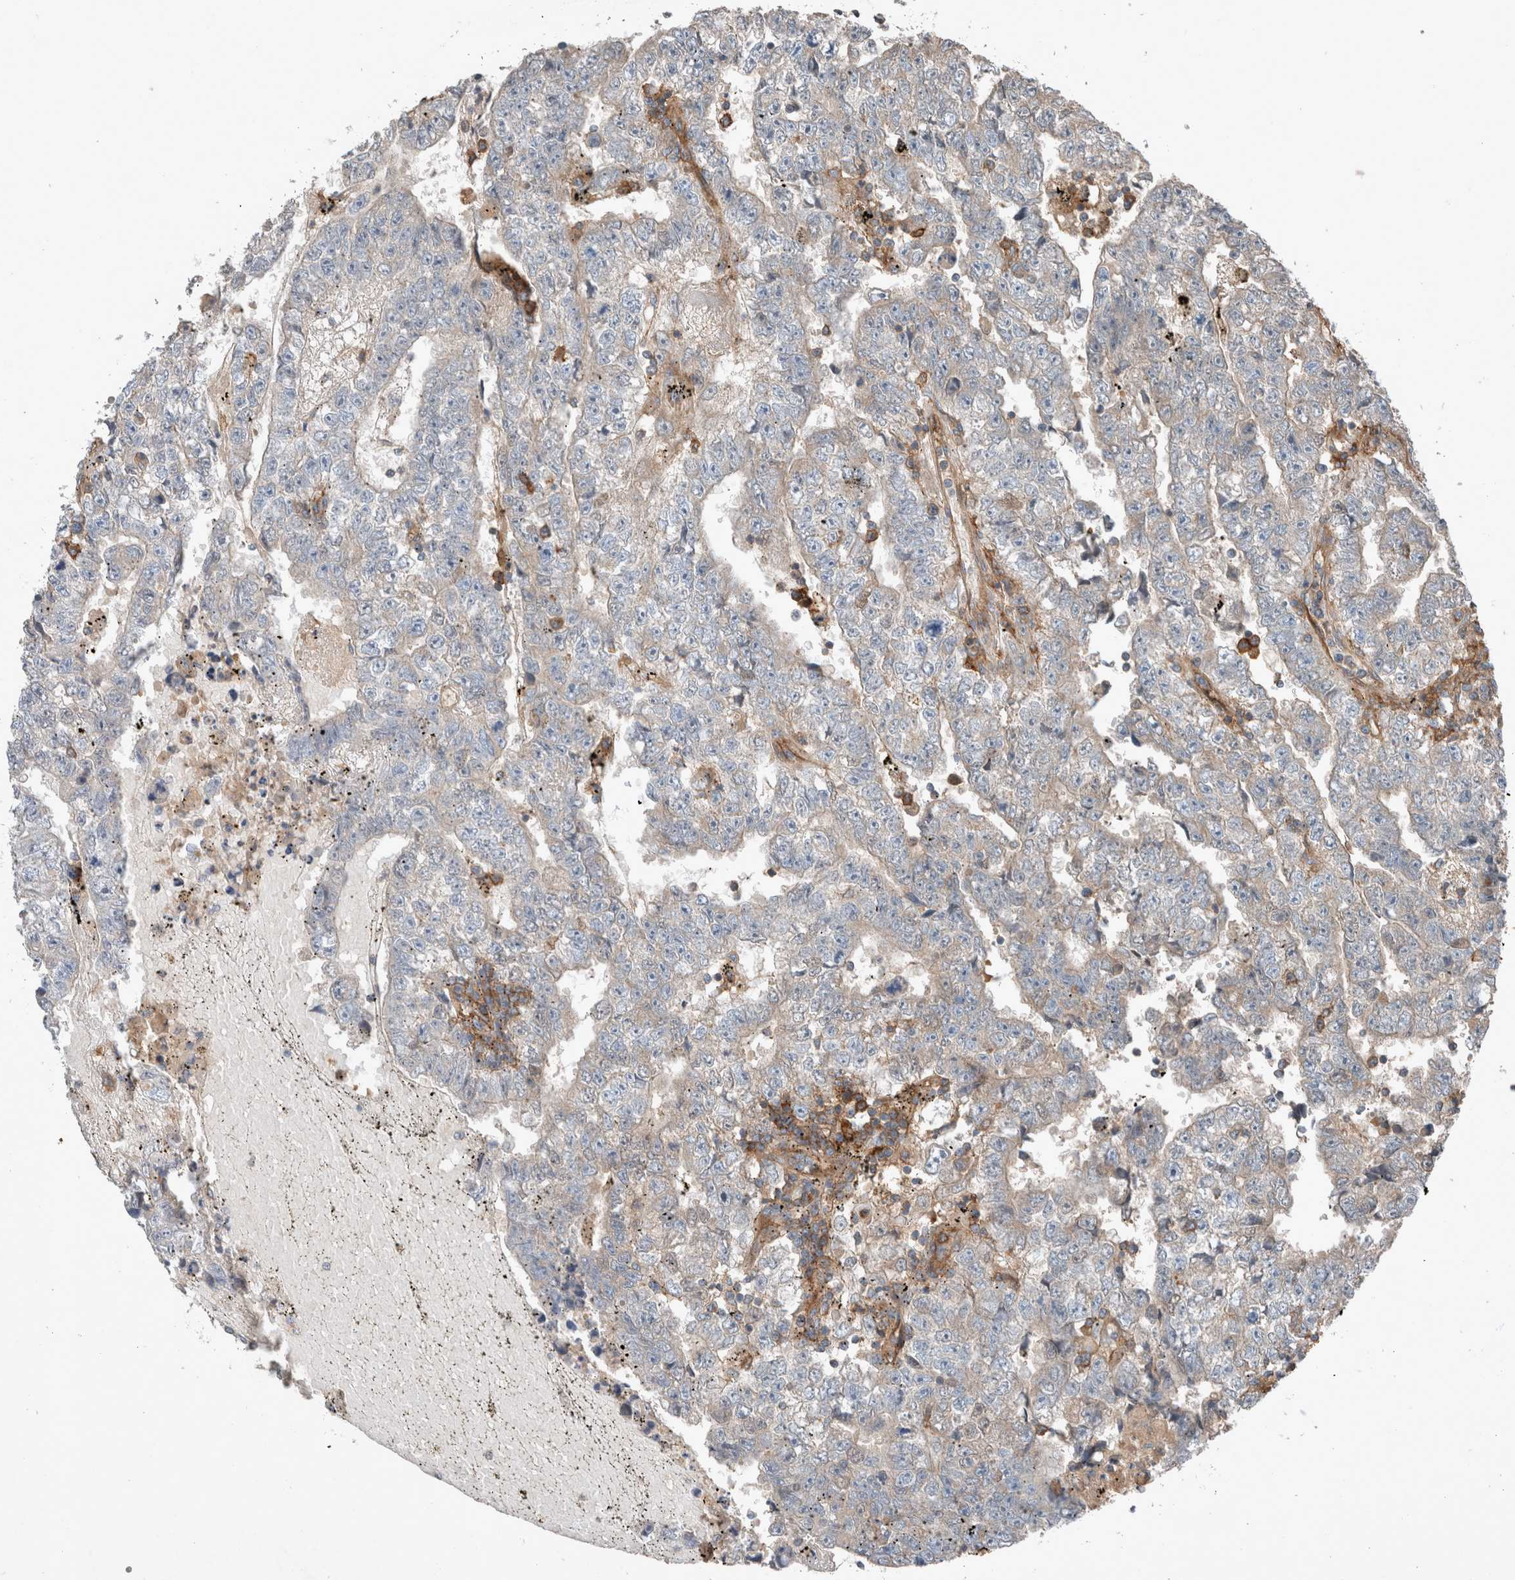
{"staining": {"intensity": "weak", "quantity": "<25%", "location": "cytoplasmic/membranous"}, "tissue": "testis cancer", "cell_type": "Tumor cells", "image_type": "cancer", "snomed": [{"axis": "morphology", "description": "Carcinoma, Embryonal, NOS"}, {"axis": "topography", "description": "Testis"}], "caption": "There is no significant expression in tumor cells of testis cancer (embryonal carcinoma). (DAB IHC visualized using brightfield microscopy, high magnification).", "gene": "UGCG", "patient": {"sex": "male", "age": 25}}